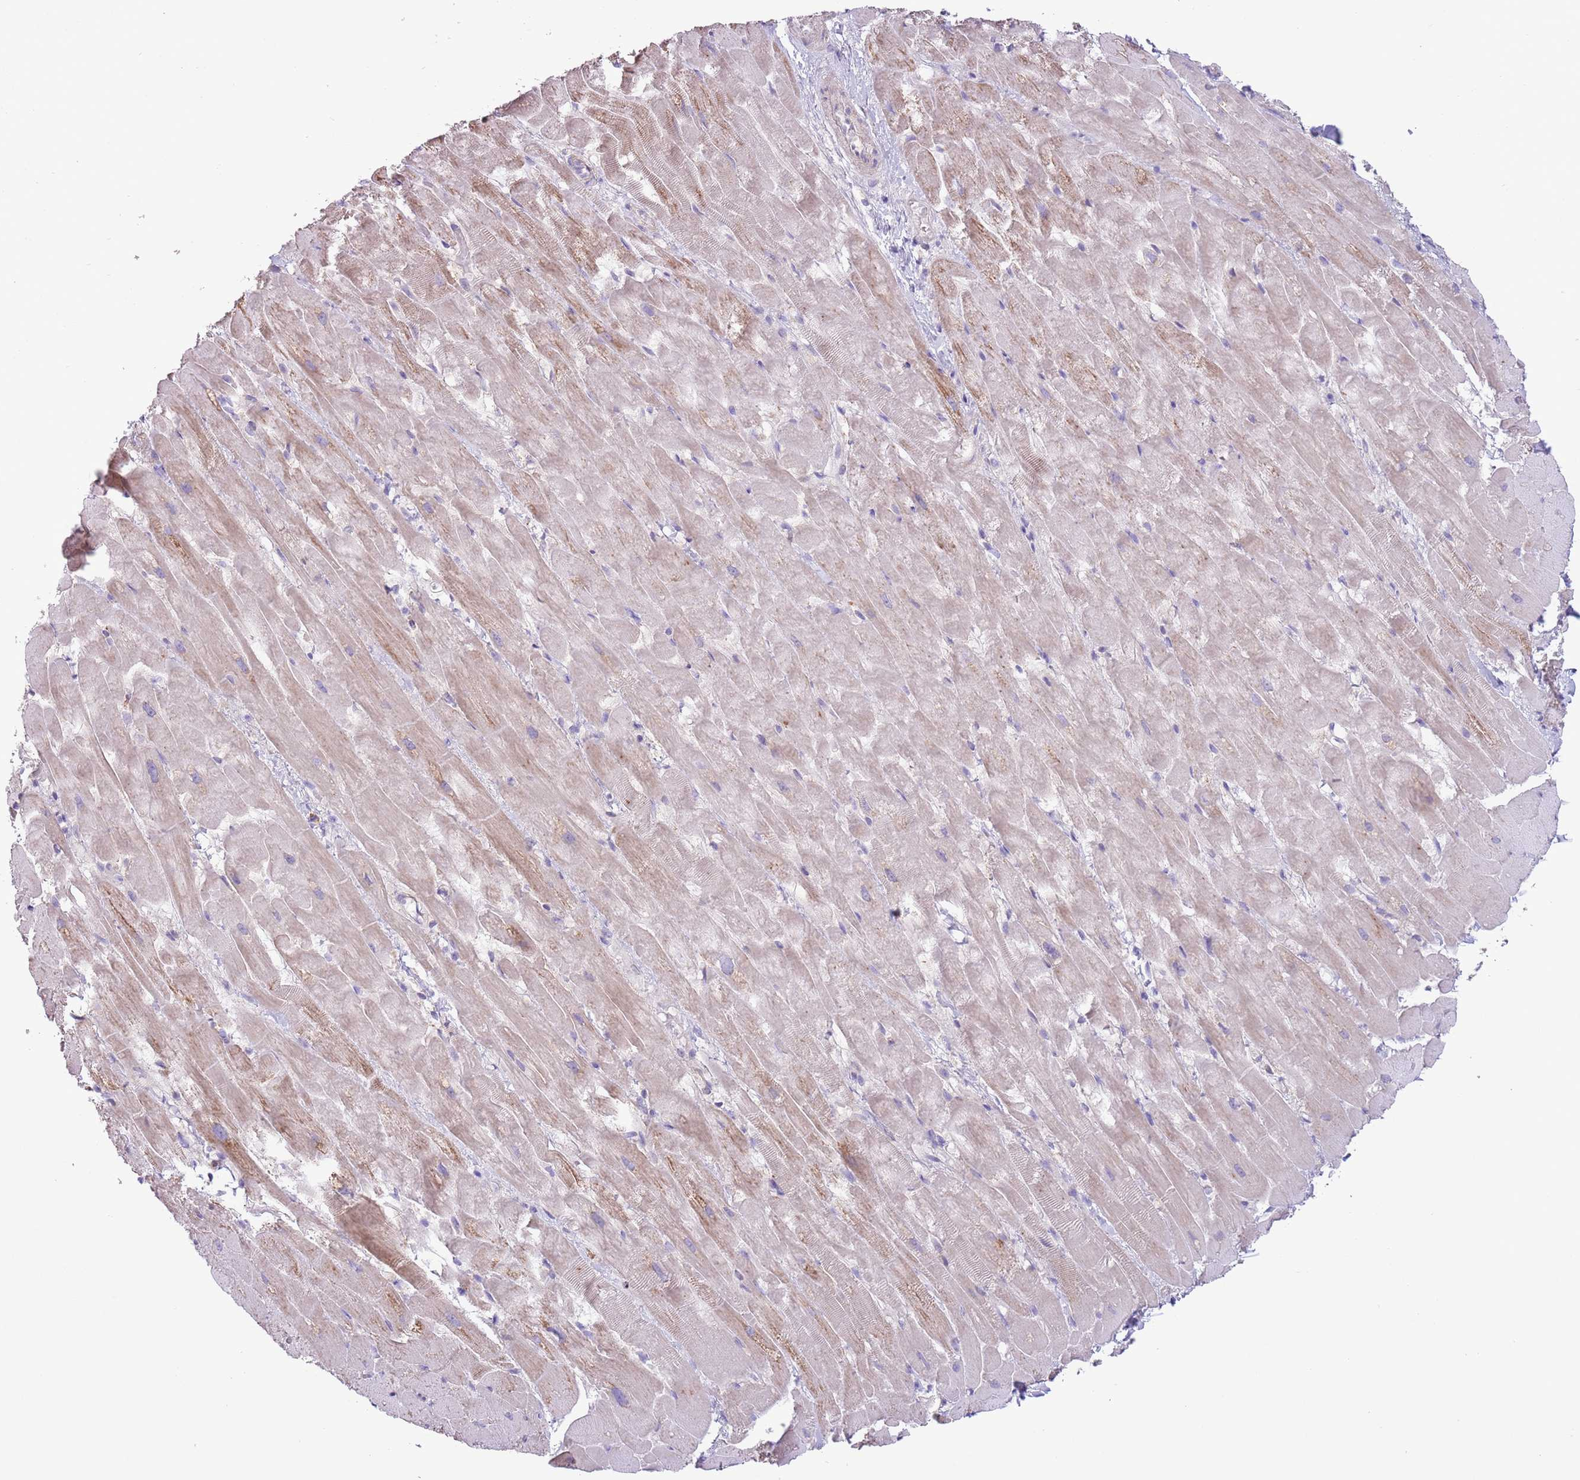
{"staining": {"intensity": "moderate", "quantity": "25%-75%", "location": "cytoplasmic/membranous"}, "tissue": "heart muscle", "cell_type": "Cardiomyocytes", "image_type": "normal", "snomed": [{"axis": "morphology", "description": "Normal tissue, NOS"}, {"axis": "topography", "description": "Heart"}], "caption": "A brown stain shows moderate cytoplasmic/membranous expression of a protein in cardiomyocytes of benign heart muscle. The protein is shown in brown color, while the nuclei are stained blue.", "gene": "ZNF697", "patient": {"sex": "male", "age": 37}}